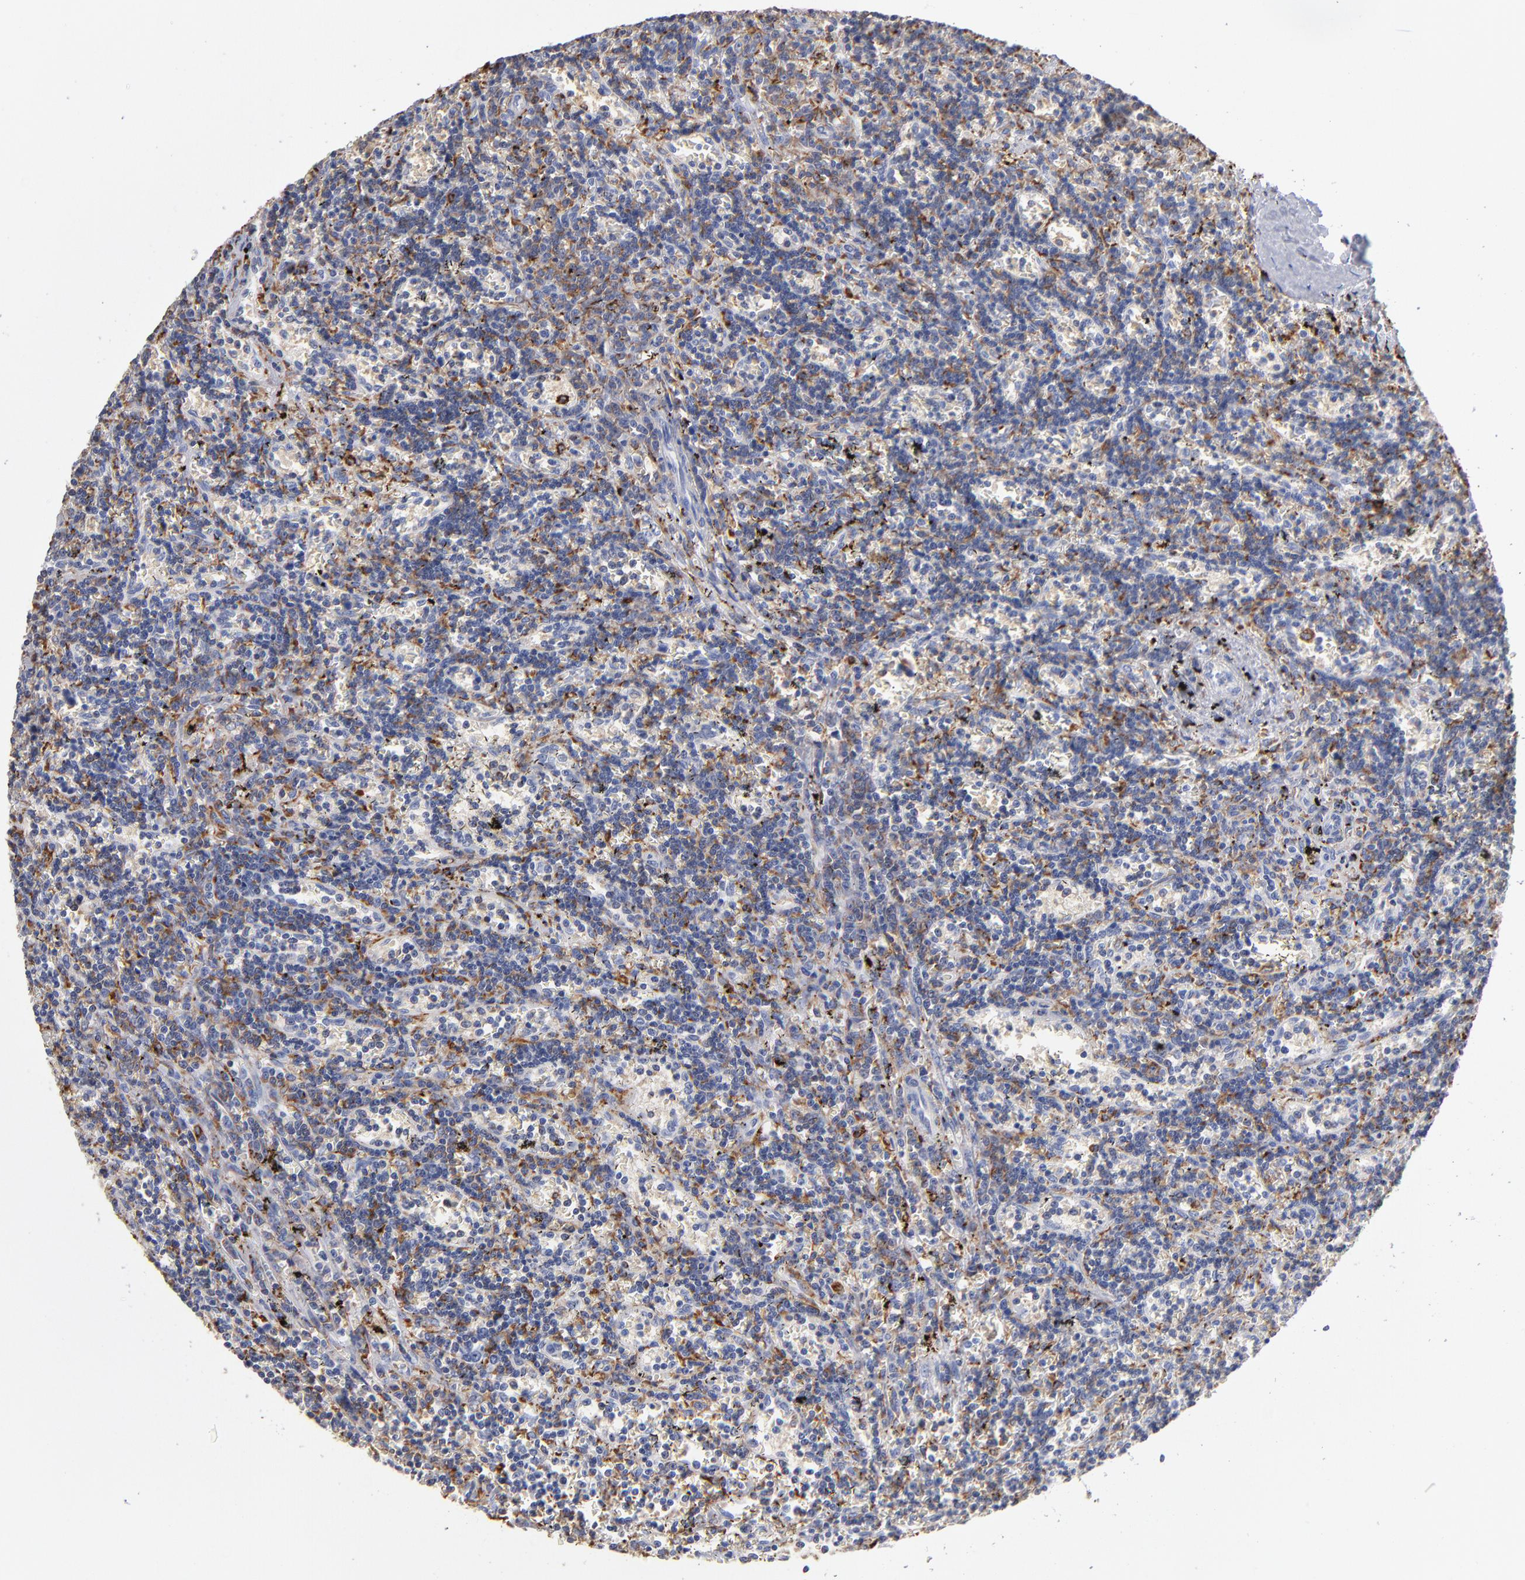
{"staining": {"intensity": "weak", "quantity": ">75%", "location": "cytoplasmic/membranous"}, "tissue": "lymphoma", "cell_type": "Tumor cells", "image_type": "cancer", "snomed": [{"axis": "morphology", "description": "Malignant lymphoma, non-Hodgkin's type, Low grade"}, {"axis": "topography", "description": "Spleen"}], "caption": "Low-grade malignant lymphoma, non-Hodgkin's type stained with DAB immunohistochemistry reveals low levels of weak cytoplasmic/membranous positivity in about >75% of tumor cells.", "gene": "CD180", "patient": {"sex": "male", "age": 60}}